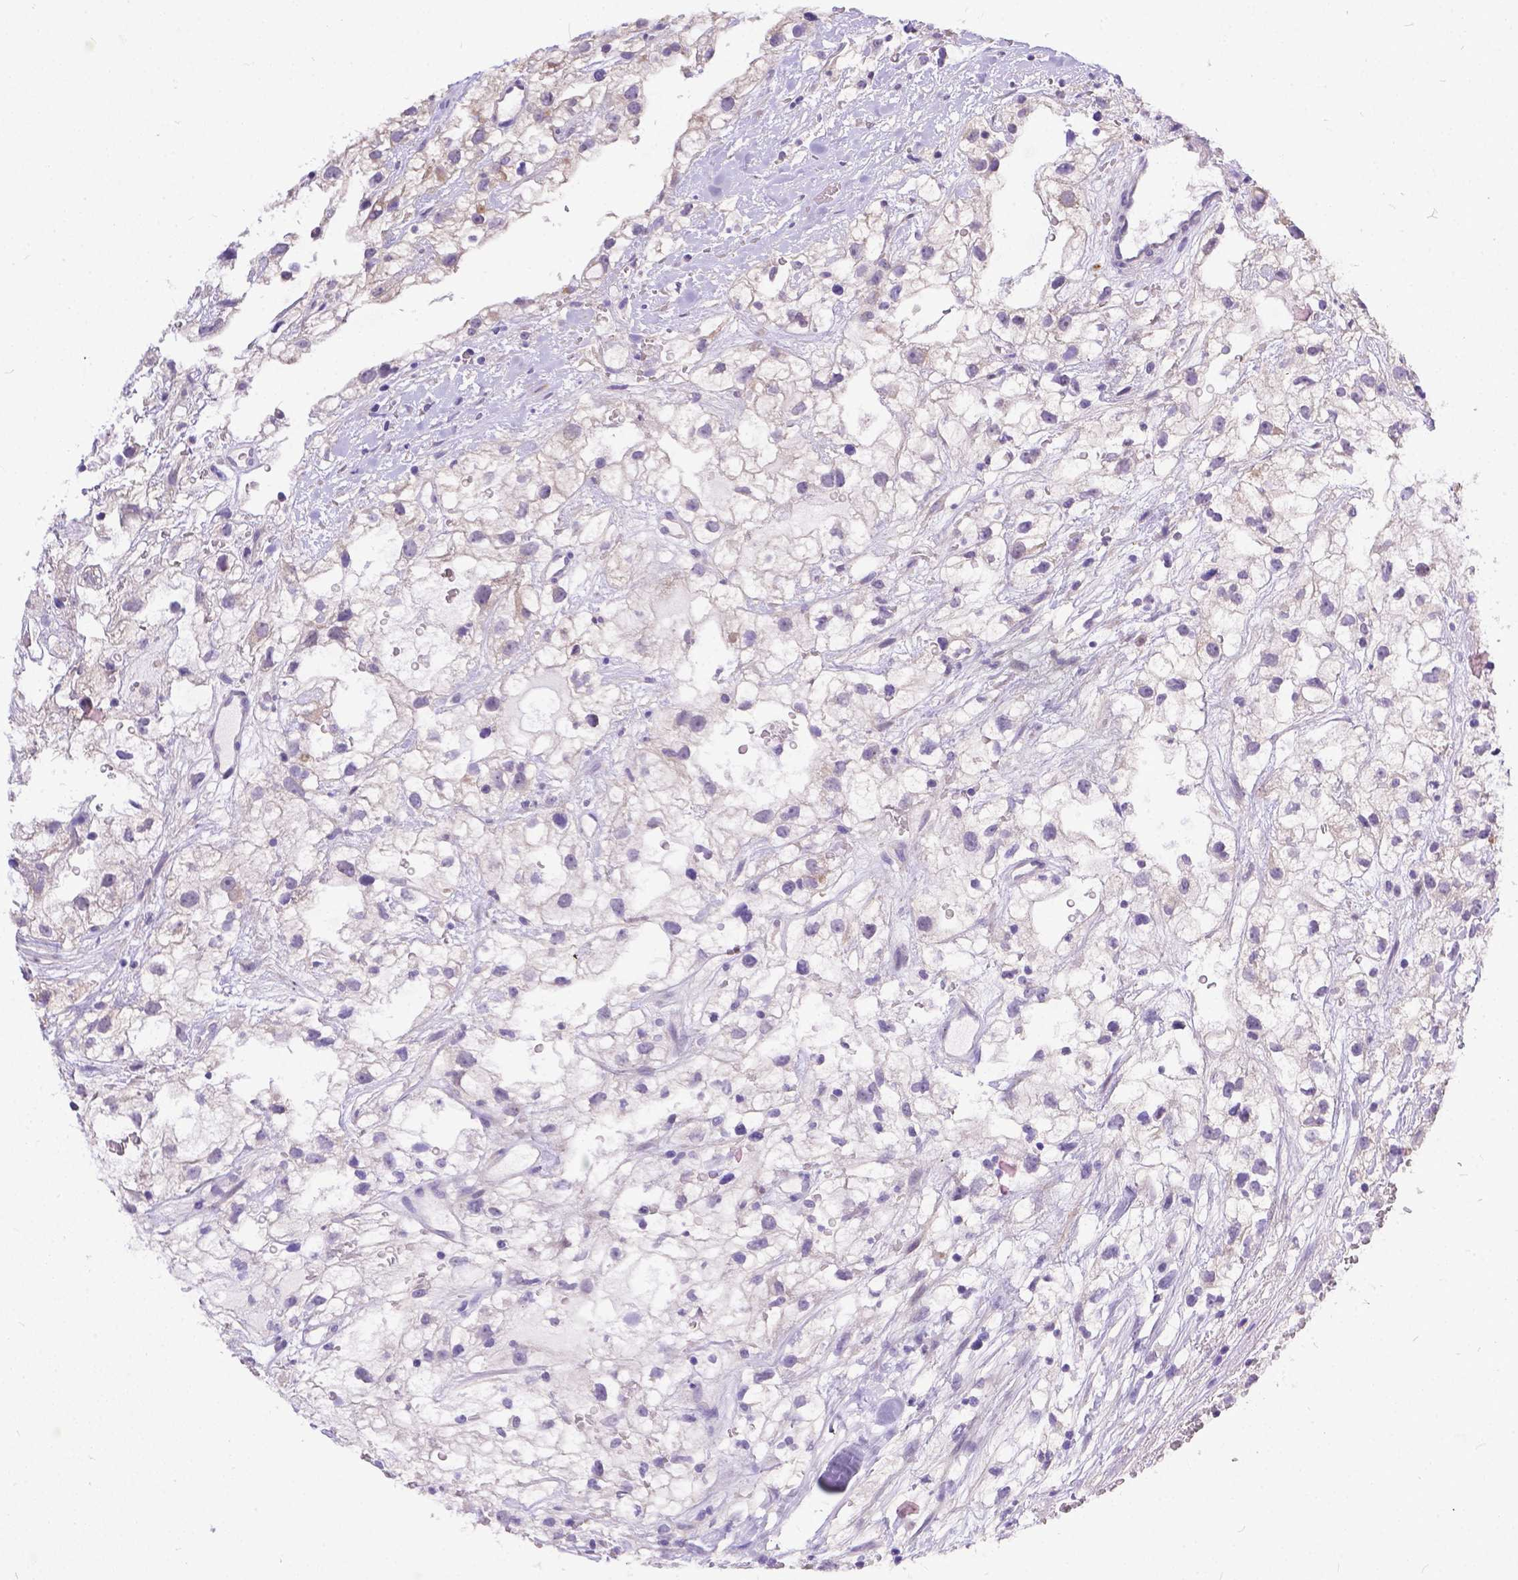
{"staining": {"intensity": "negative", "quantity": "none", "location": "none"}, "tissue": "renal cancer", "cell_type": "Tumor cells", "image_type": "cancer", "snomed": [{"axis": "morphology", "description": "Adenocarcinoma, NOS"}, {"axis": "topography", "description": "Kidney"}], "caption": "A photomicrograph of renal cancer (adenocarcinoma) stained for a protein displays no brown staining in tumor cells. (Stains: DAB immunohistochemistry with hematoxylin counter stain, Microscopy: brightfield microscopy at high magnification).", "gene": "DLEC1", "patient": {"sex": "male", "age": 59}}